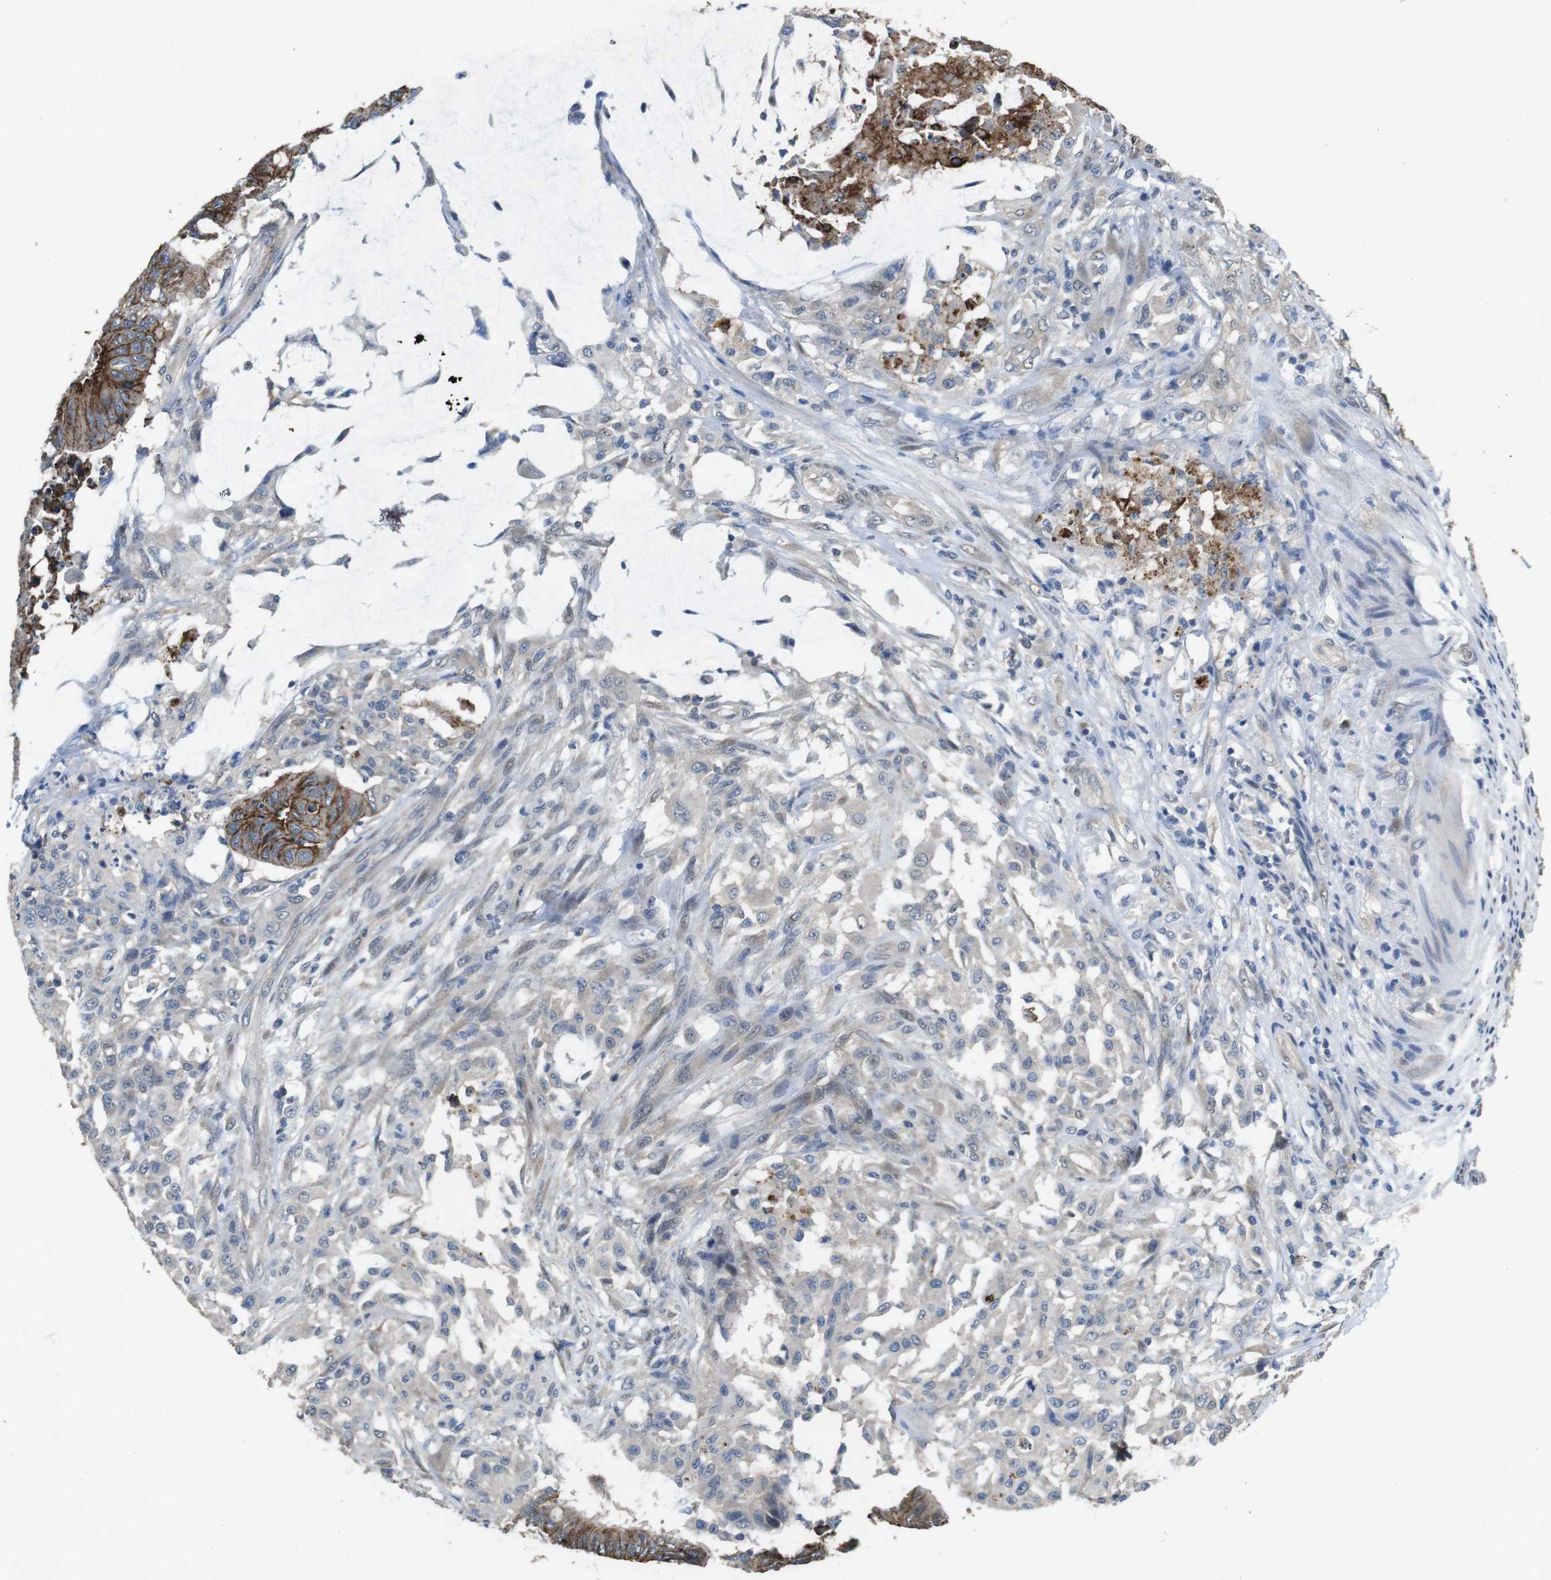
{"staining": {"intensity": "moderate", "quantity": ">75%", "location": "cytoplasmic/membranous"}, "tissue": "colorectal cancer", "cell_type": "Tumor cells", "image_type": "cancer", "snomed": [{"axis": "morphology", "description": "Normal tissue, NOS"}, {"axis": "morphology", "description": "Adenocarcinoma, NOS"}, {"axis": "topography", "description": "Rectum"}, {"axis": "topography", "description": "Peripheral nerve tissue"}], "caption": "Tumor cells show medium levels of moderate cytoplasmic/membranous expression in about >75% of cells in adenocarcinoma (colorectal).", "gene": "CLDN7", "patient": {"sex": "male", "age": 92}}